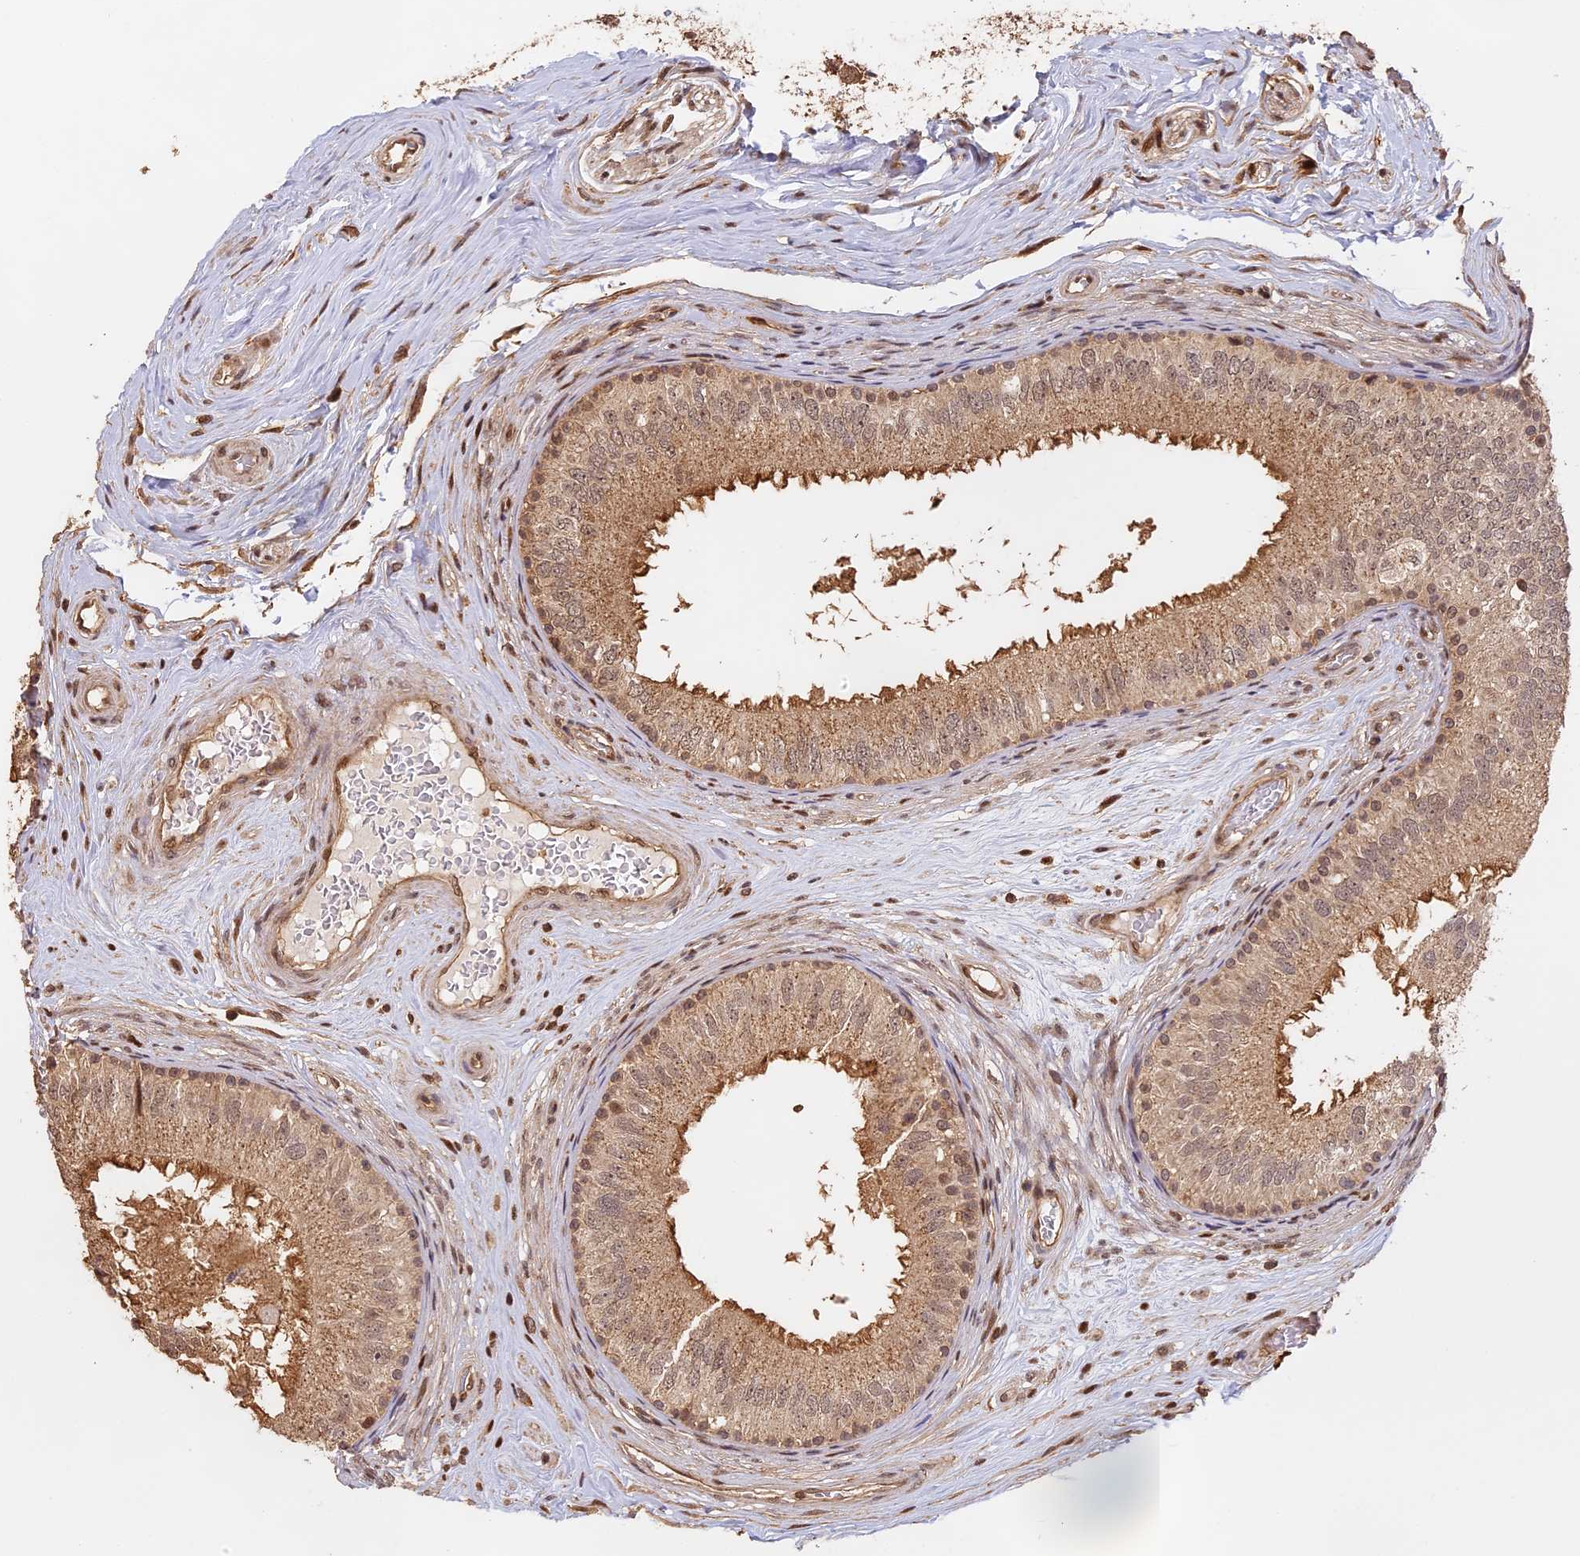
{"staining": {"intensity": "moderate", "quantity": ">75%", "location": "cytoplasmic/membranous,nuclear"}, "tissue": "epididymis", "cell_type": "Glandular cells", "image_type": "normal", "snomed": [{"axis": "morphology", "description": "Normal tissue, NOS"}, {"axis": "topography", "description": "Epididymis"}], "caption": "High-magnification brightfield microscopy of unremarkable epididymis stained with DAB (3,3'-diaminobenzidine) (brown) and counterstained with hematoxylin (blue). glandular cells exhibit moderate cytoplasmic/membranous,nuclear staining is present in about>75% of cells. Nuclei are stained in blue.", "gene": "MYBL2", "patient": {"sex": "male", "age": 33}}